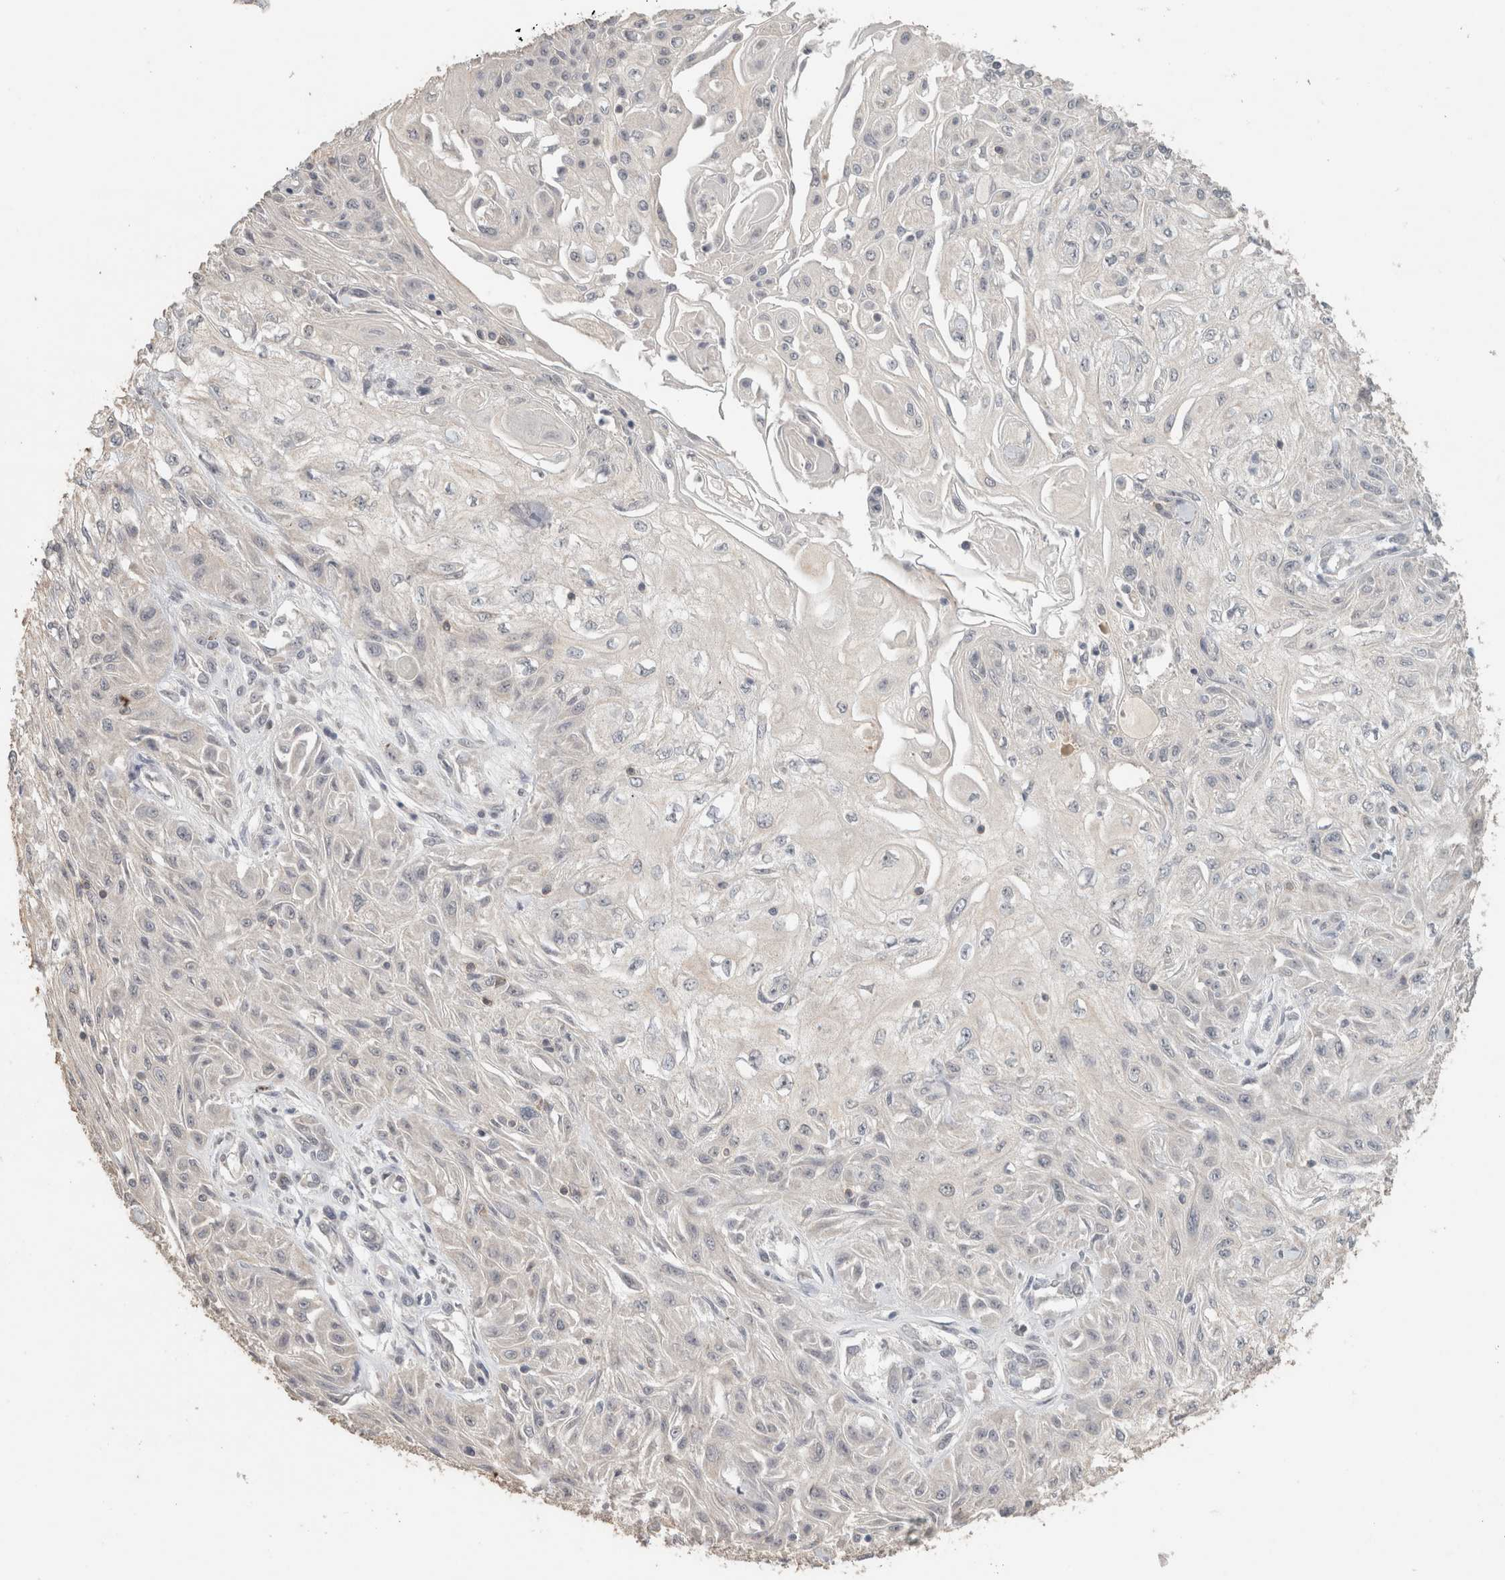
{"staining": {"intensity": "negative", "quantity": "none", "location": "none"}, "tissue": "skin cancer", "cell_type": "Tumor cells", "image_type": "cancer", "snomed": [{"axis": "morphology", "description": "Squamous cell carcinoma, NOS"}, {"axis": "morphology", "description": "Squamous cell carcinoma, metastatic, NOS"}, {"axis": "topography", "description": "Skin"}, {"axis": "topography", "description": "Lymph node"}], "caption": "DAB immunohistochemical staining of skin cancer displays no significant staining in tumor cells. (Stains: DAB (3,3'-diaminobenzidine) IHC with hematoxylin counter stain, Microscopy: brightfield microscopy at high magnification).", "gene": "TRAT1", "patient": {"sex": "male", "age": 75}}